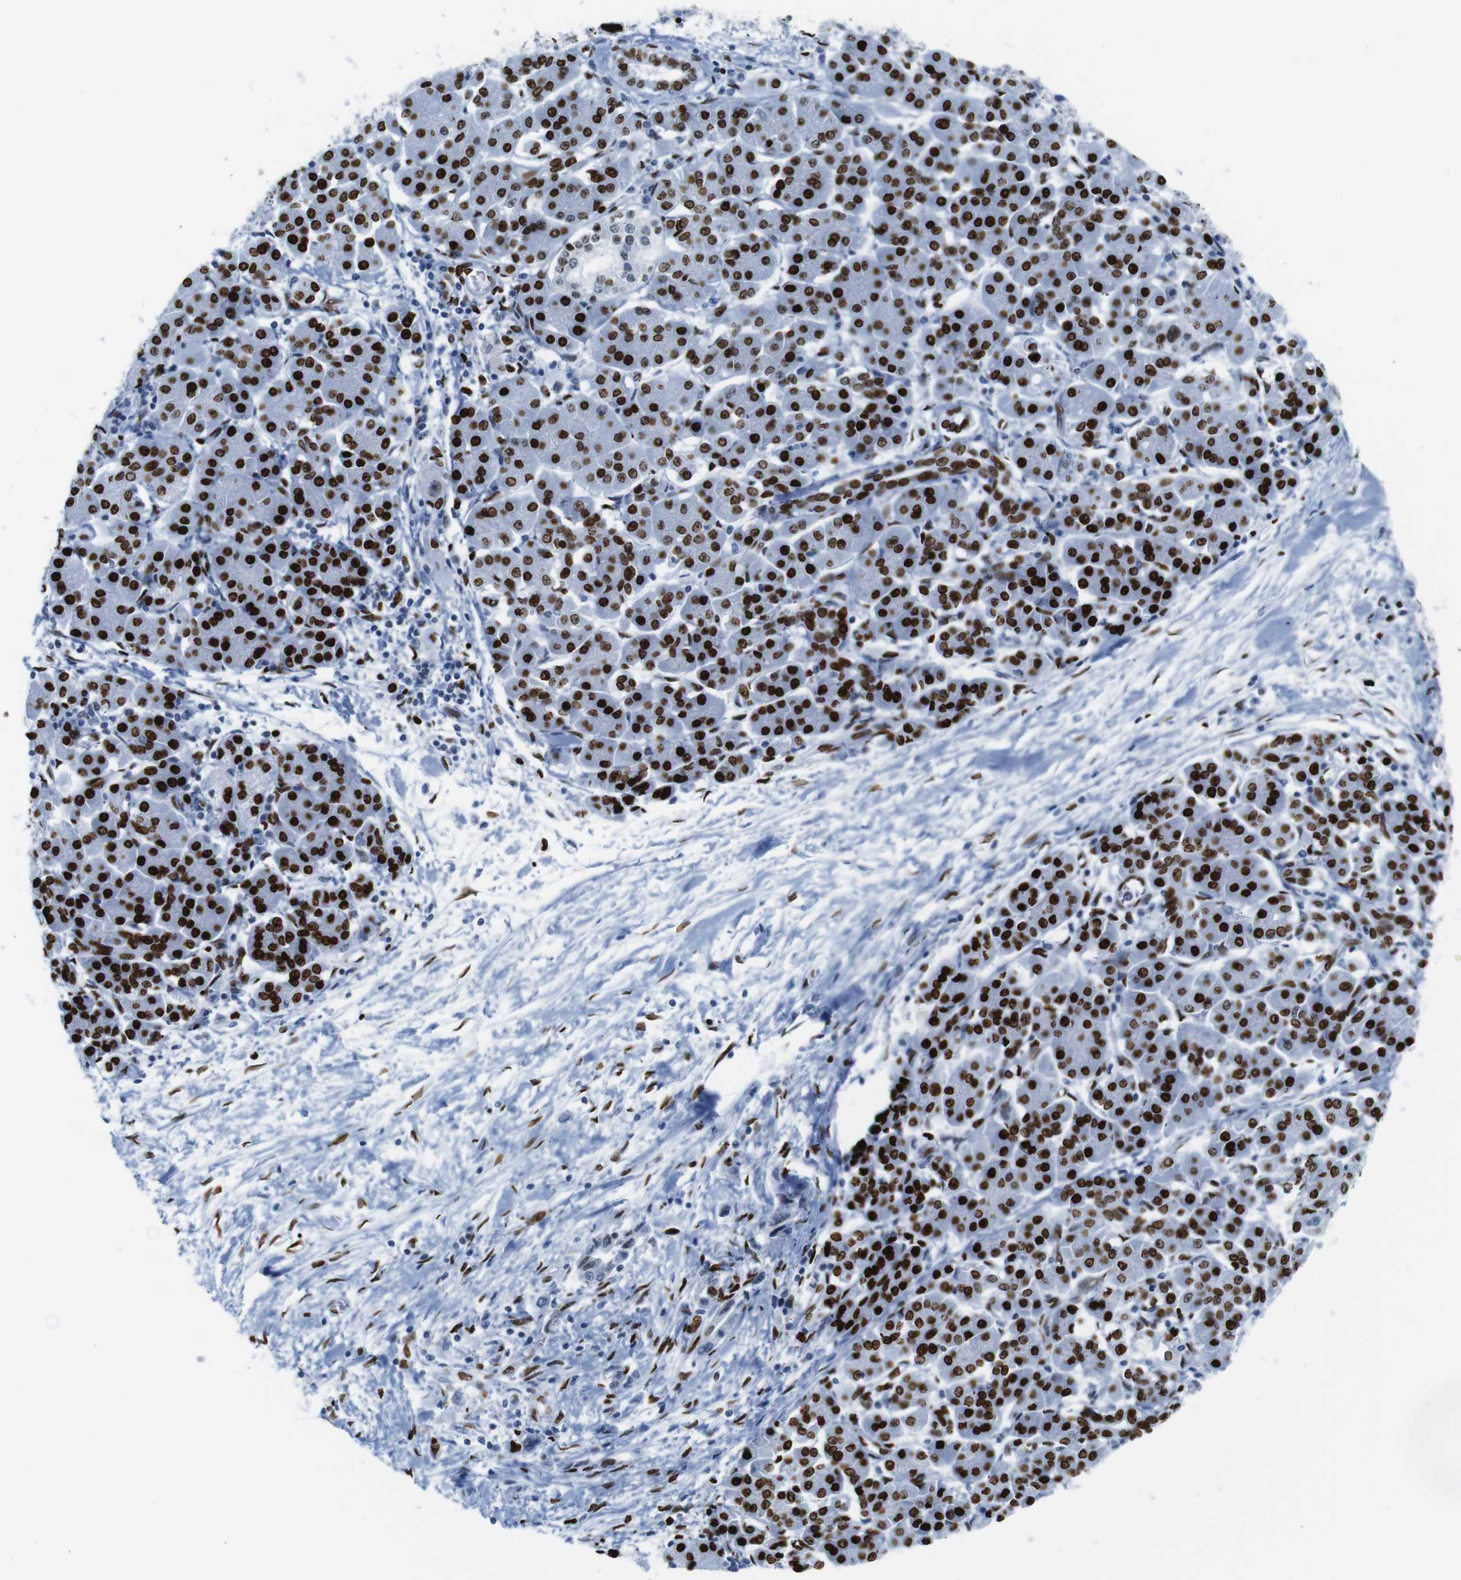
{"staining": {"intensity": "strong", "quantity": ">75%", "location": "nuclear"}, "tissue": "pancreatic cancer", "cell_type": "Tumor cells", "image_type": "cancer", "snomed": [{"axis": "morphology", "description": "Adenocarcinoma, NOS"}, {"axis": "topography", "description": "Pancreas"}], "caption": "Immunohistochemical staining of adenocarcinoma (pancreatic) displays high levels of strong nuclear expression in approximately >75% of tumor cells. (DAB (3,3'-diaminobenzidine) = brown stain, brightfield microscopy at high magnification).", "gene": "NPIPB15", "patient": {"sex": "female", "age": 57}}